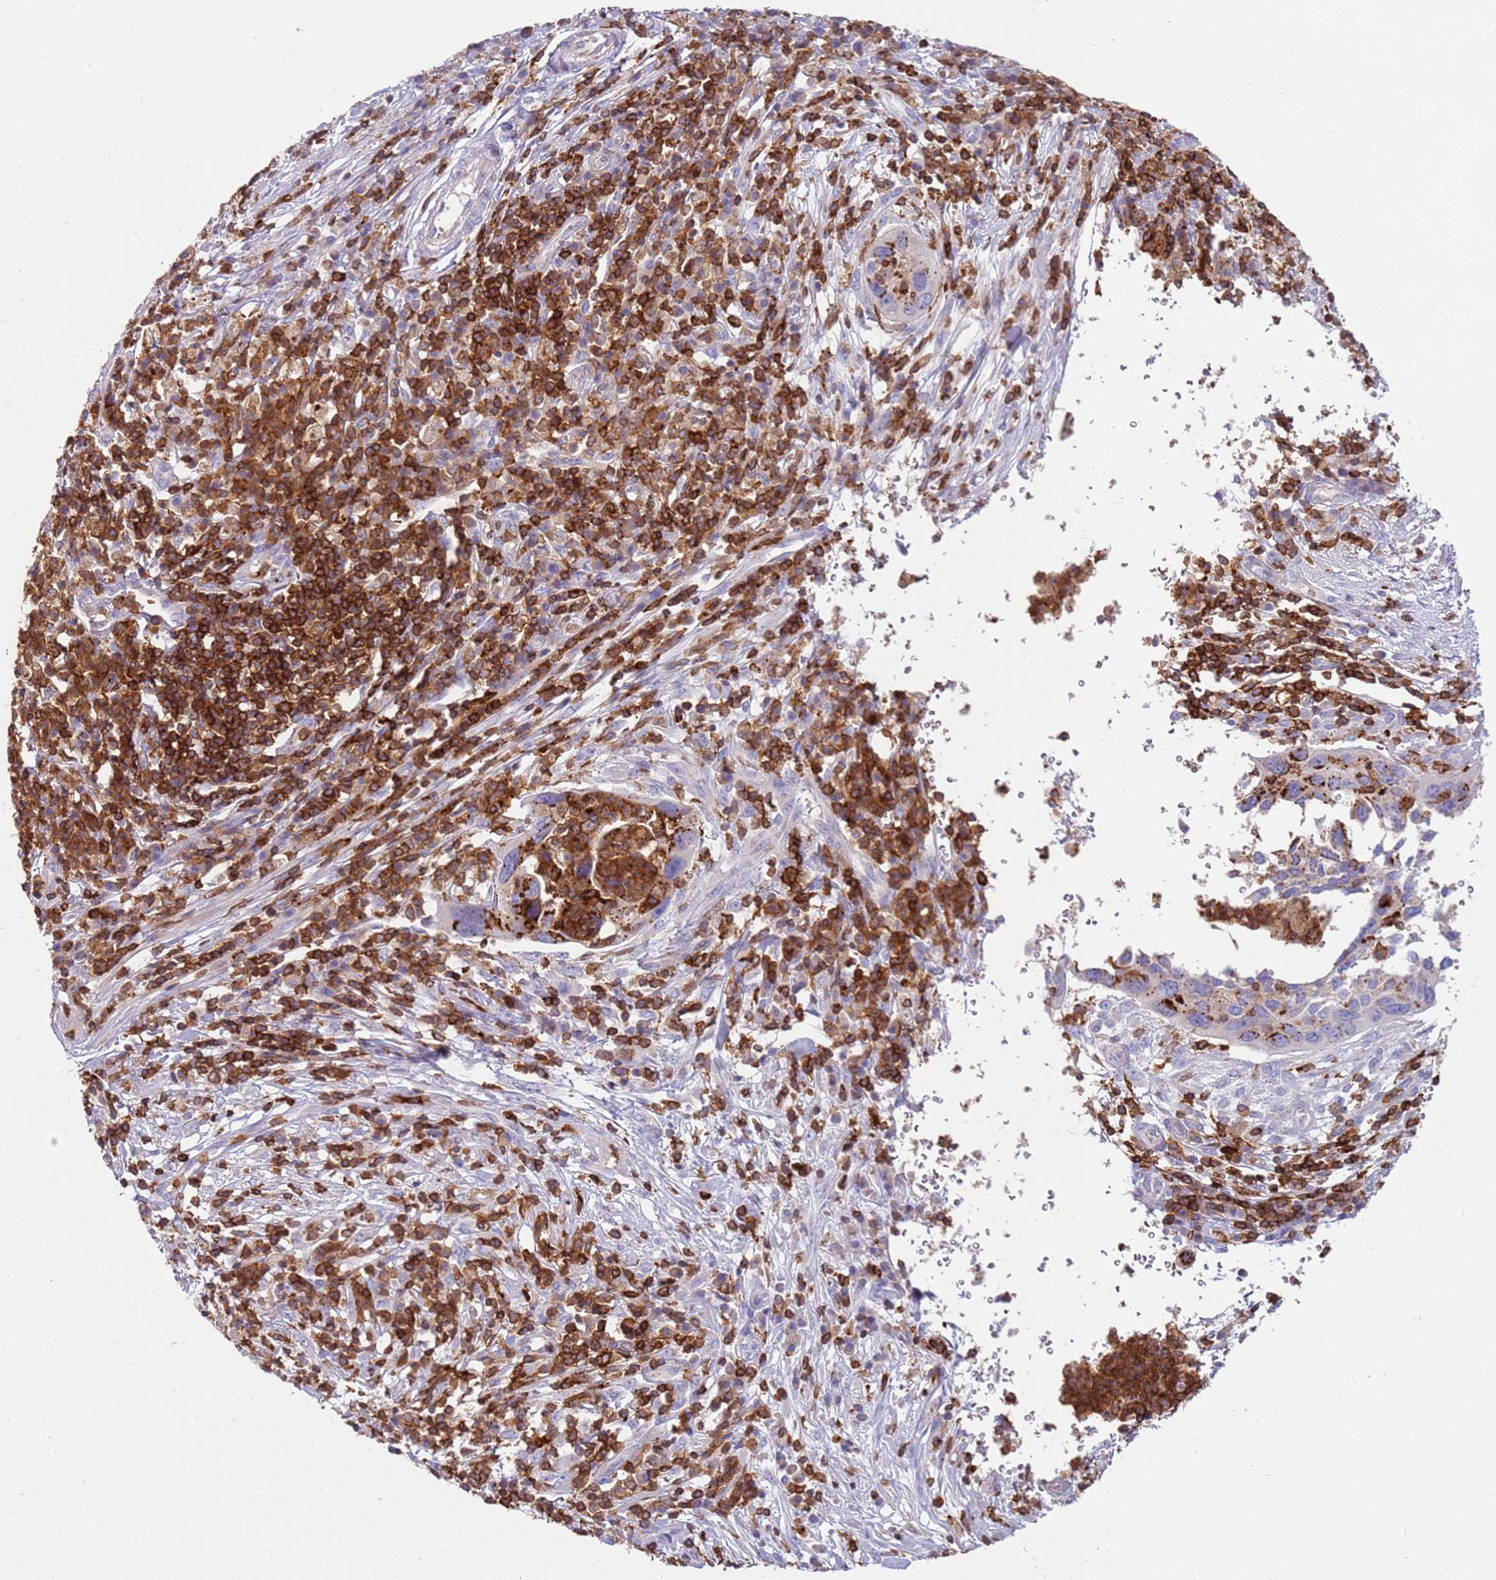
{"staining": {"intensity": "strong", "quantity": "25%-75%", "location": "cytoplasmic/membranous"}, "tissue": "cervical cancer", "cell_type": "Tumor cells", "image_type": "cancer", "snomed": [{"axis": "morphology", "description": "Squamous cell carcinoma, NOS"}, {"axis": "topography", "description": "Cervix"}], "caption": "Immunohistochemical staining of human squamous cell carcinoma (cervical) exhibits high levels of strong cytoplasmic/membranous protein expression in approximately 25%-75% of tumor cells. (IHC, brightfield microscopy, high magnification).", "gene": "TTPAL", "patient": {"sex": "female", "age": 38}}